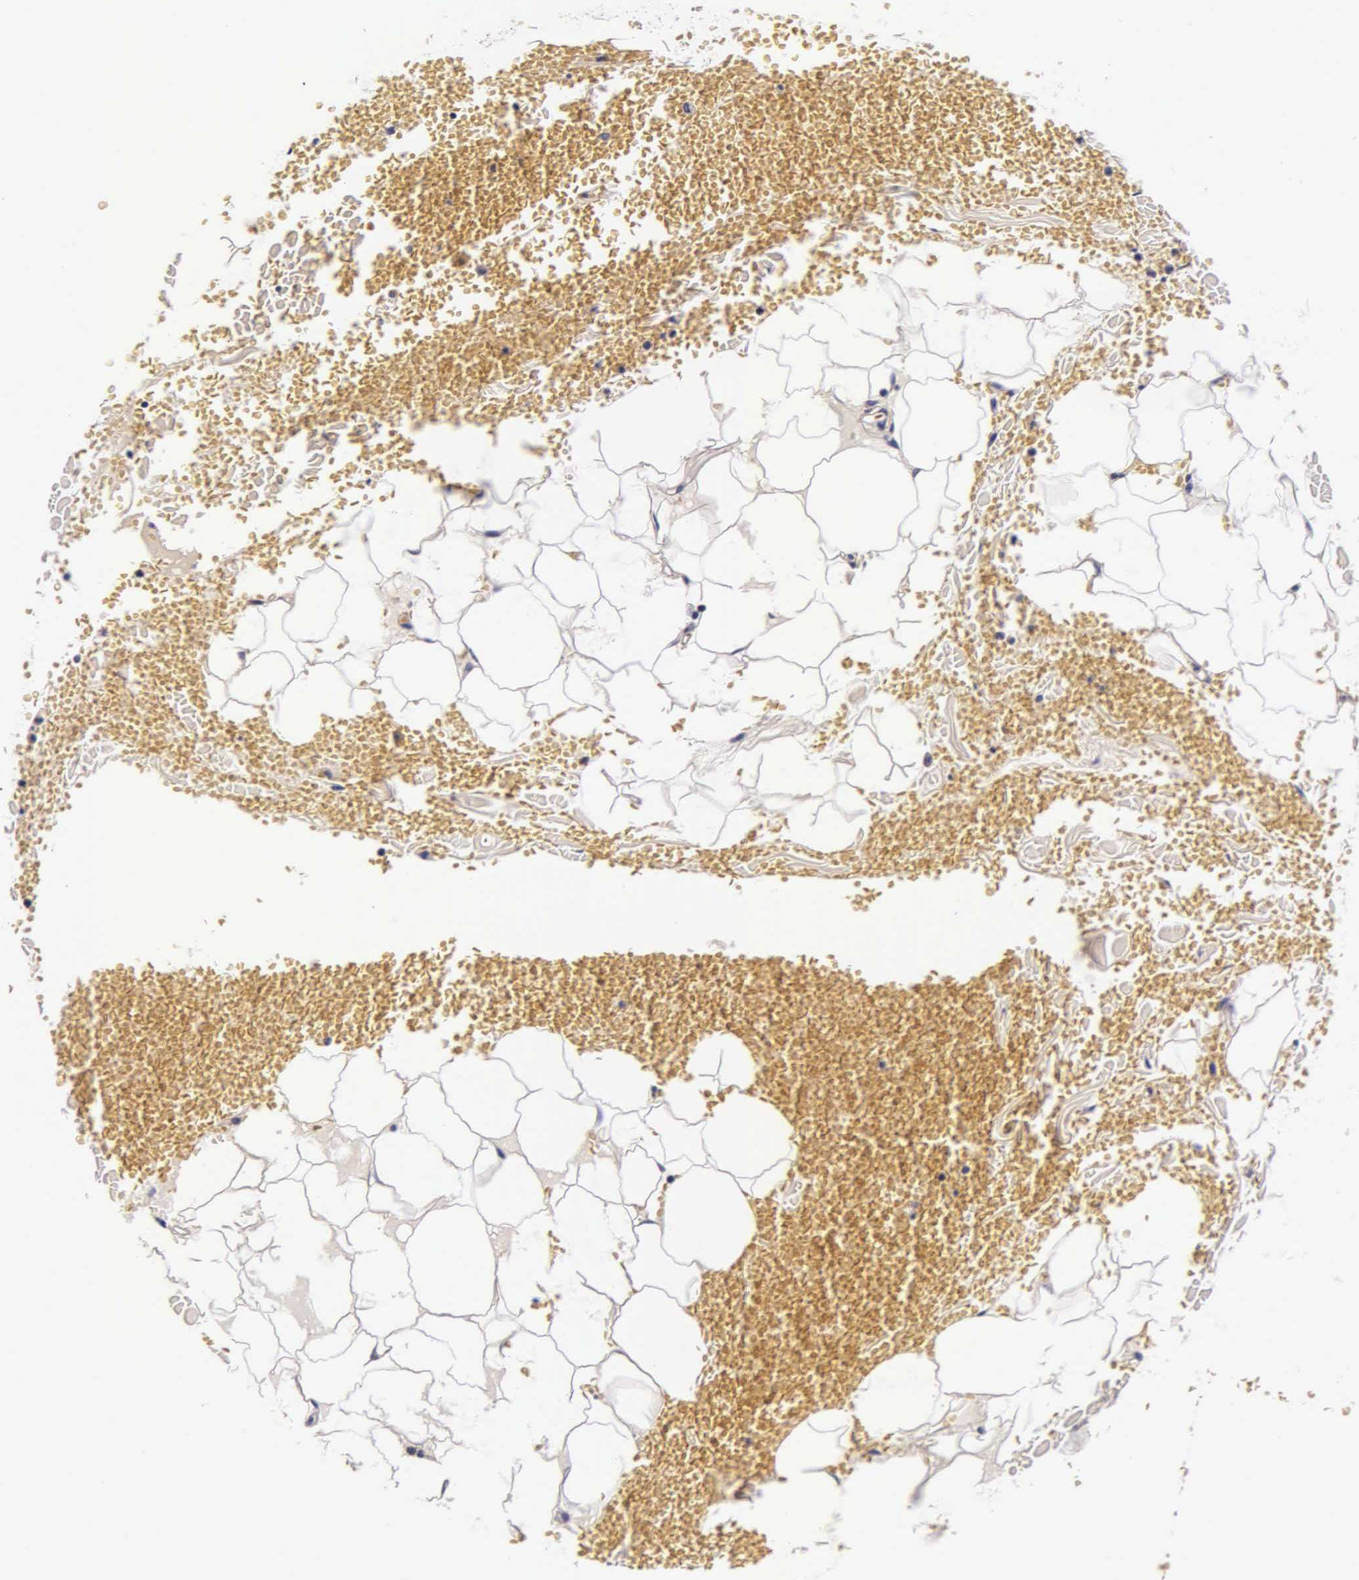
{"staining": {"intensity": "negative", "quantity": "none", "location": "none"}, "tissue": "adipose tissue", "cell_type": "Adipocytes", "image_type": "normal", "snomed": [{"axis": "morphology", "description": "Normal tissue, NOS"}, {"axis": "morphology", "description": "Inflammation, NOS"}, {"axis": "topography", "description": "Lymph node"}, {"axis": "topography", "description": "Peripheral nerve tissue"}], "caption": "High power microscopy photomicrograph of an immunohistochemistry (IHC) histopathology image of benign adipose tissue, revealing no significant positivity in adipocytes.", "gene": "CTSB", "patient": {"sex": "male", "age": 52}}